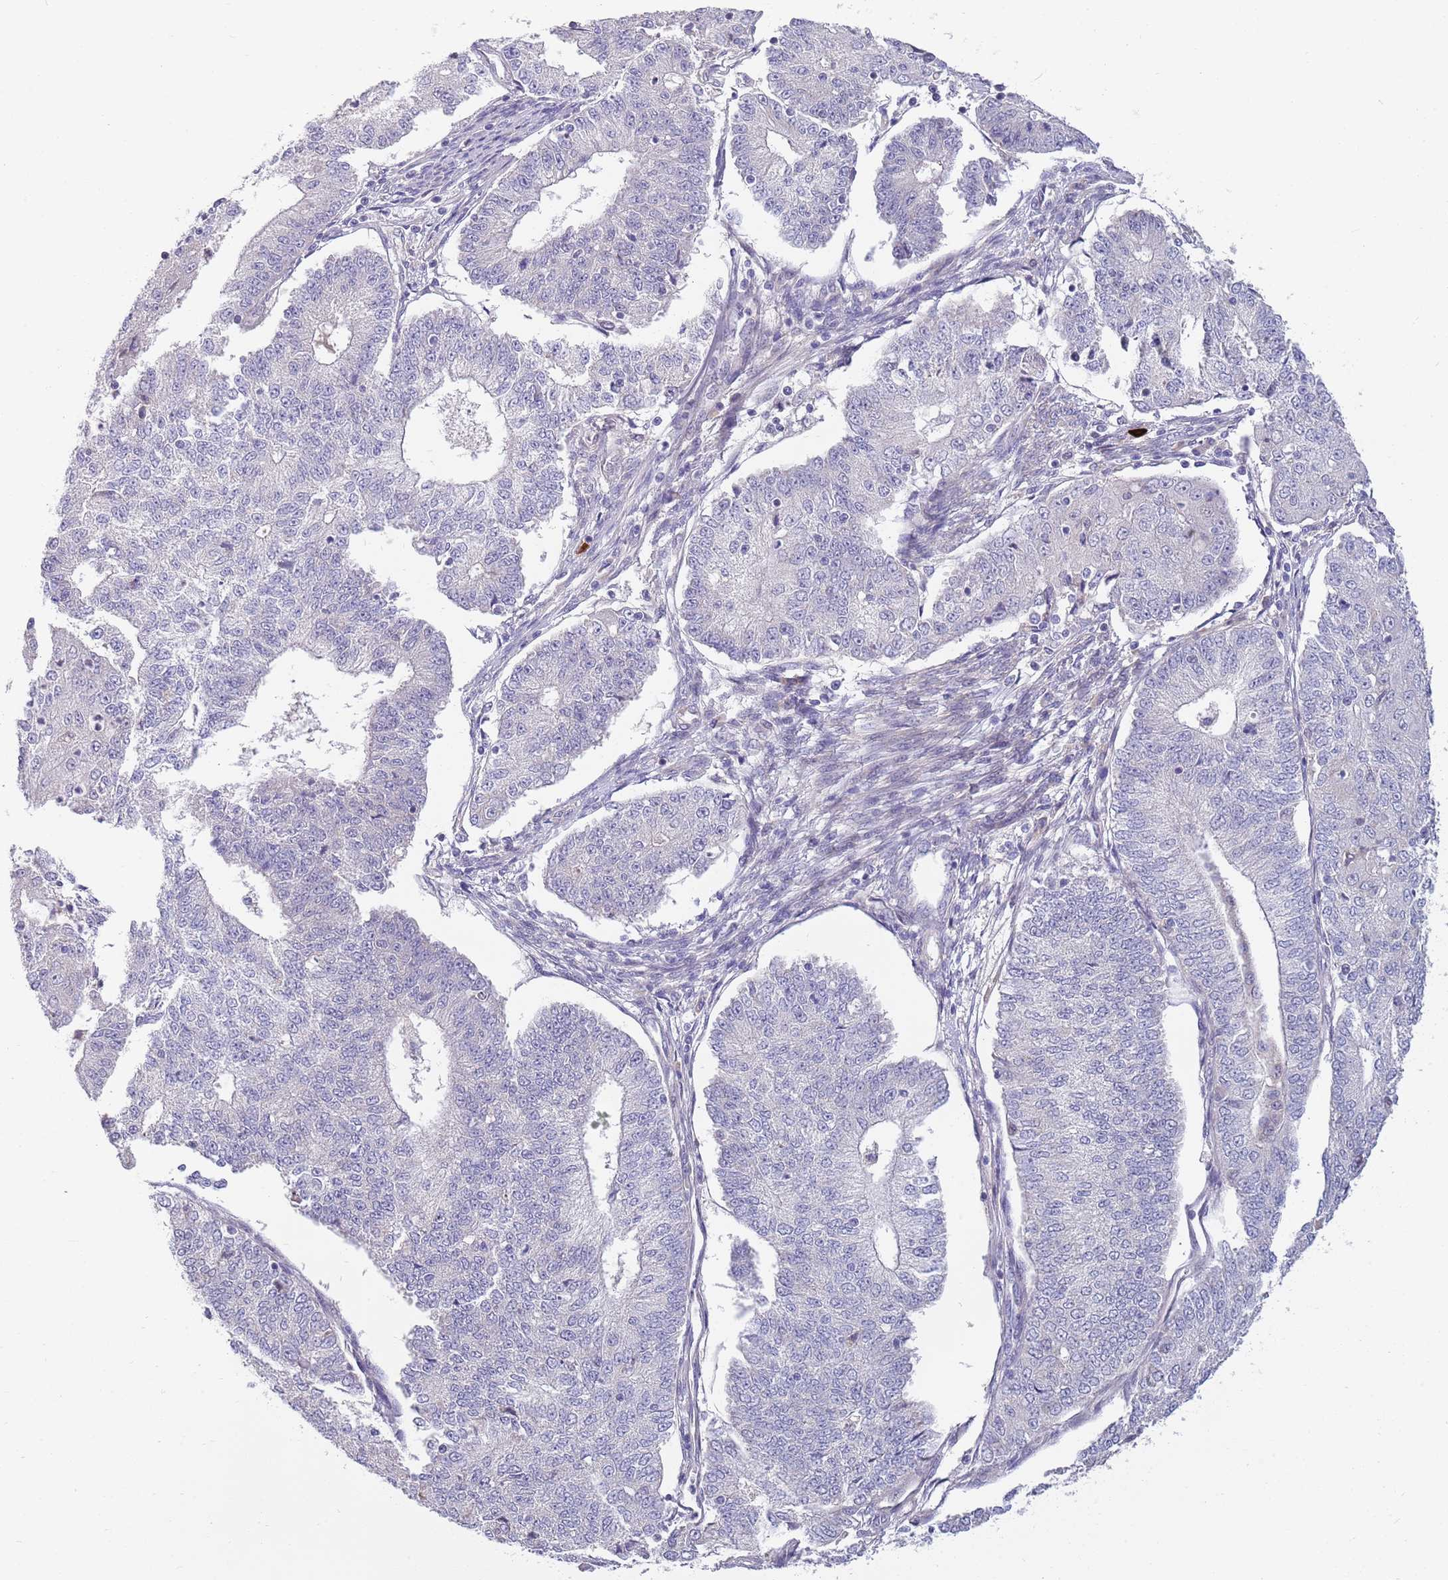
{"staining": {"intensity": "negative", "quantity": "none", "location": "none"}, "tissue": "endometrial cancer", "cell_type": "Tumor cells", "image_type": "cancer", "snomed": [{"axis": "morphology", "description": "Adenocarcinoma, NOS"}, {"axis": "topography", "description": "Endometrium"}], "caption": "A high-resolution photomicrograph shows IHC staining of endometrial adenocarcinoma, which exhibits no significant positivity in tumor cells.", "gene": "NLRP6", "patient": {"sex": "female", "age": 56}}